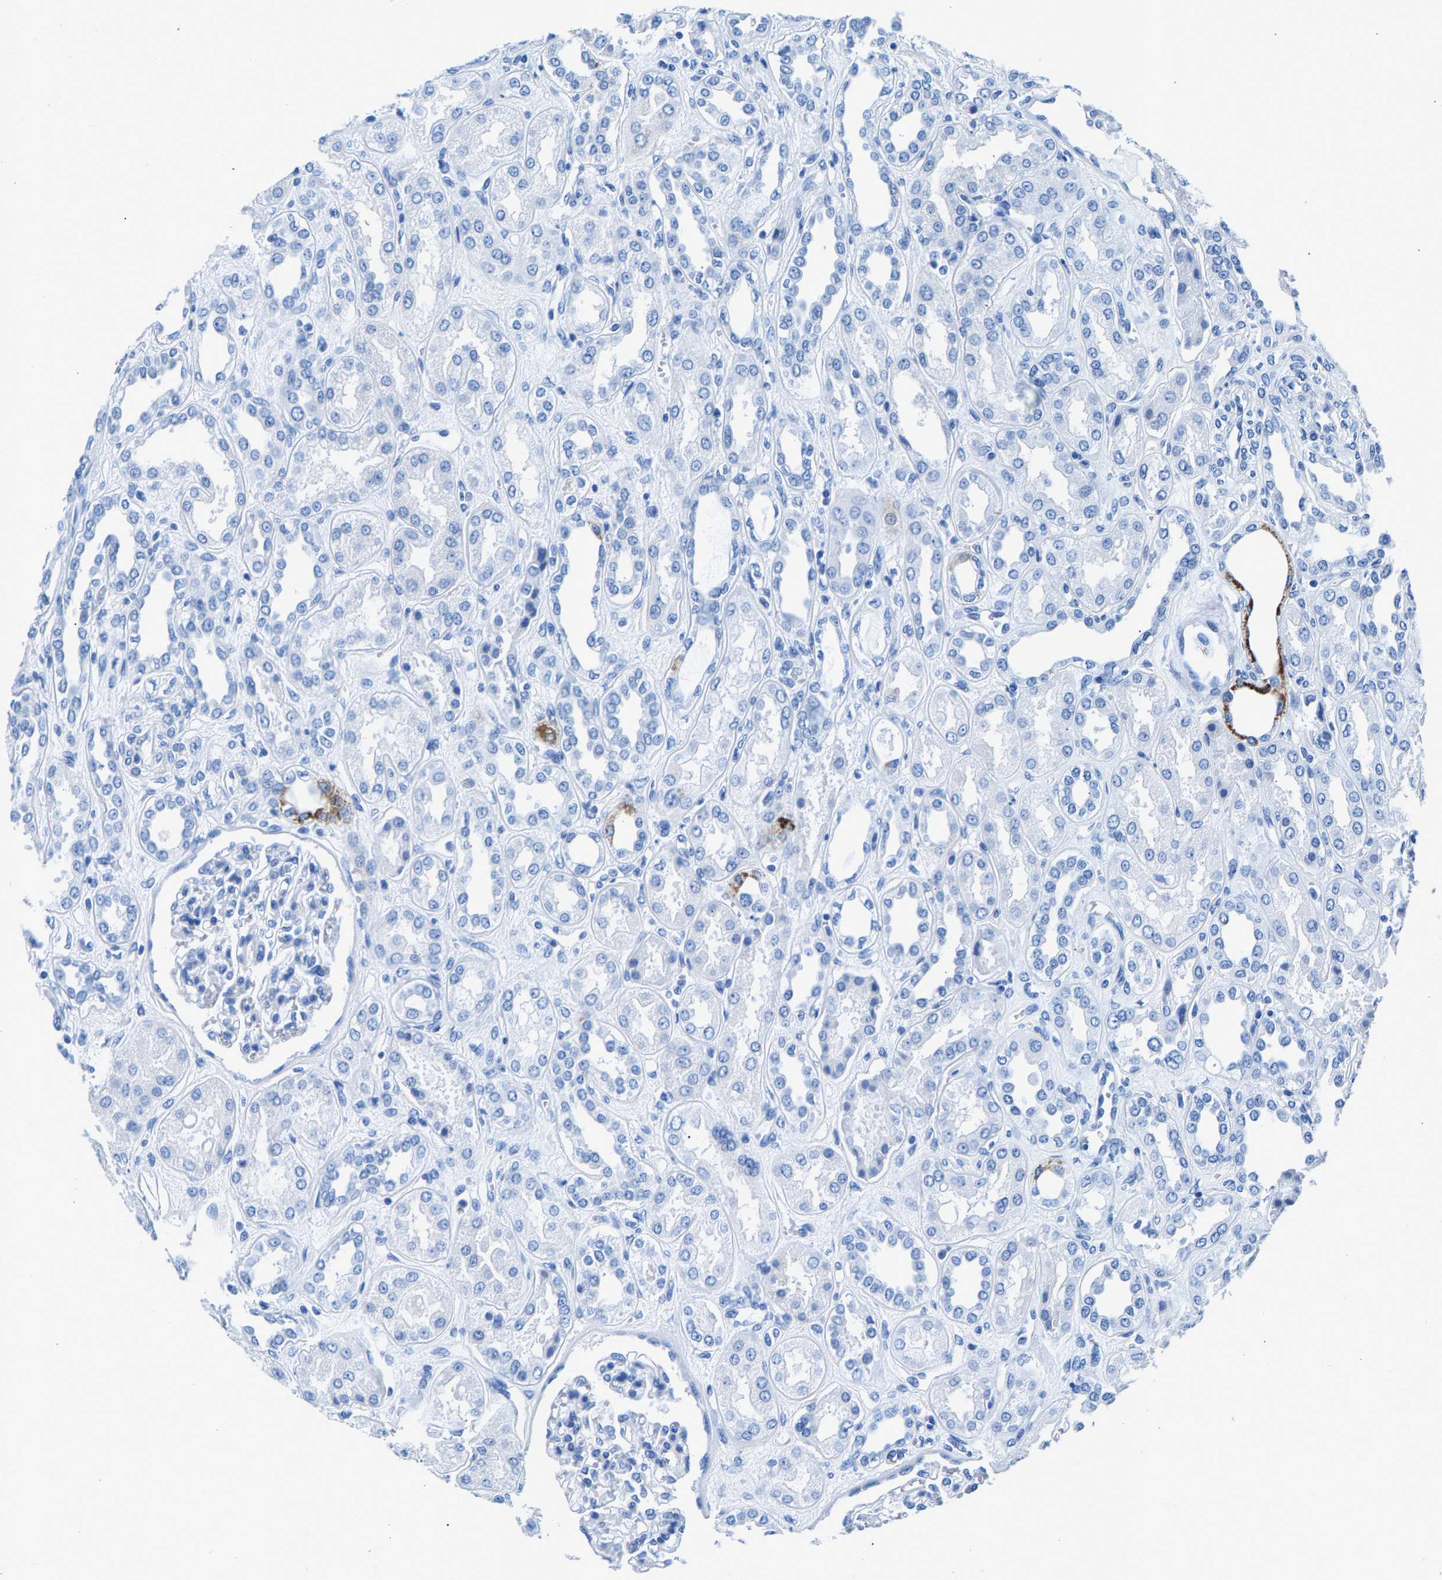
{"staining": {"intensity": "negative", "quantity": "none", "location": "none"}, "tissue": "kidney", "cell_type": "Cells in glomeruli", "image_type": "normal", "snomed": [{"axis": "morphology", "description": "Normal tissue, NOS"}, {"axis": "topography", "description": "Kidney"}], "caption": "Cells in glomeruli are negative for protein expression in normal human kidney. Nuclei are stained in blue.", "gene": "CPS1", "patient": {"sex": "male", "age": 59}}